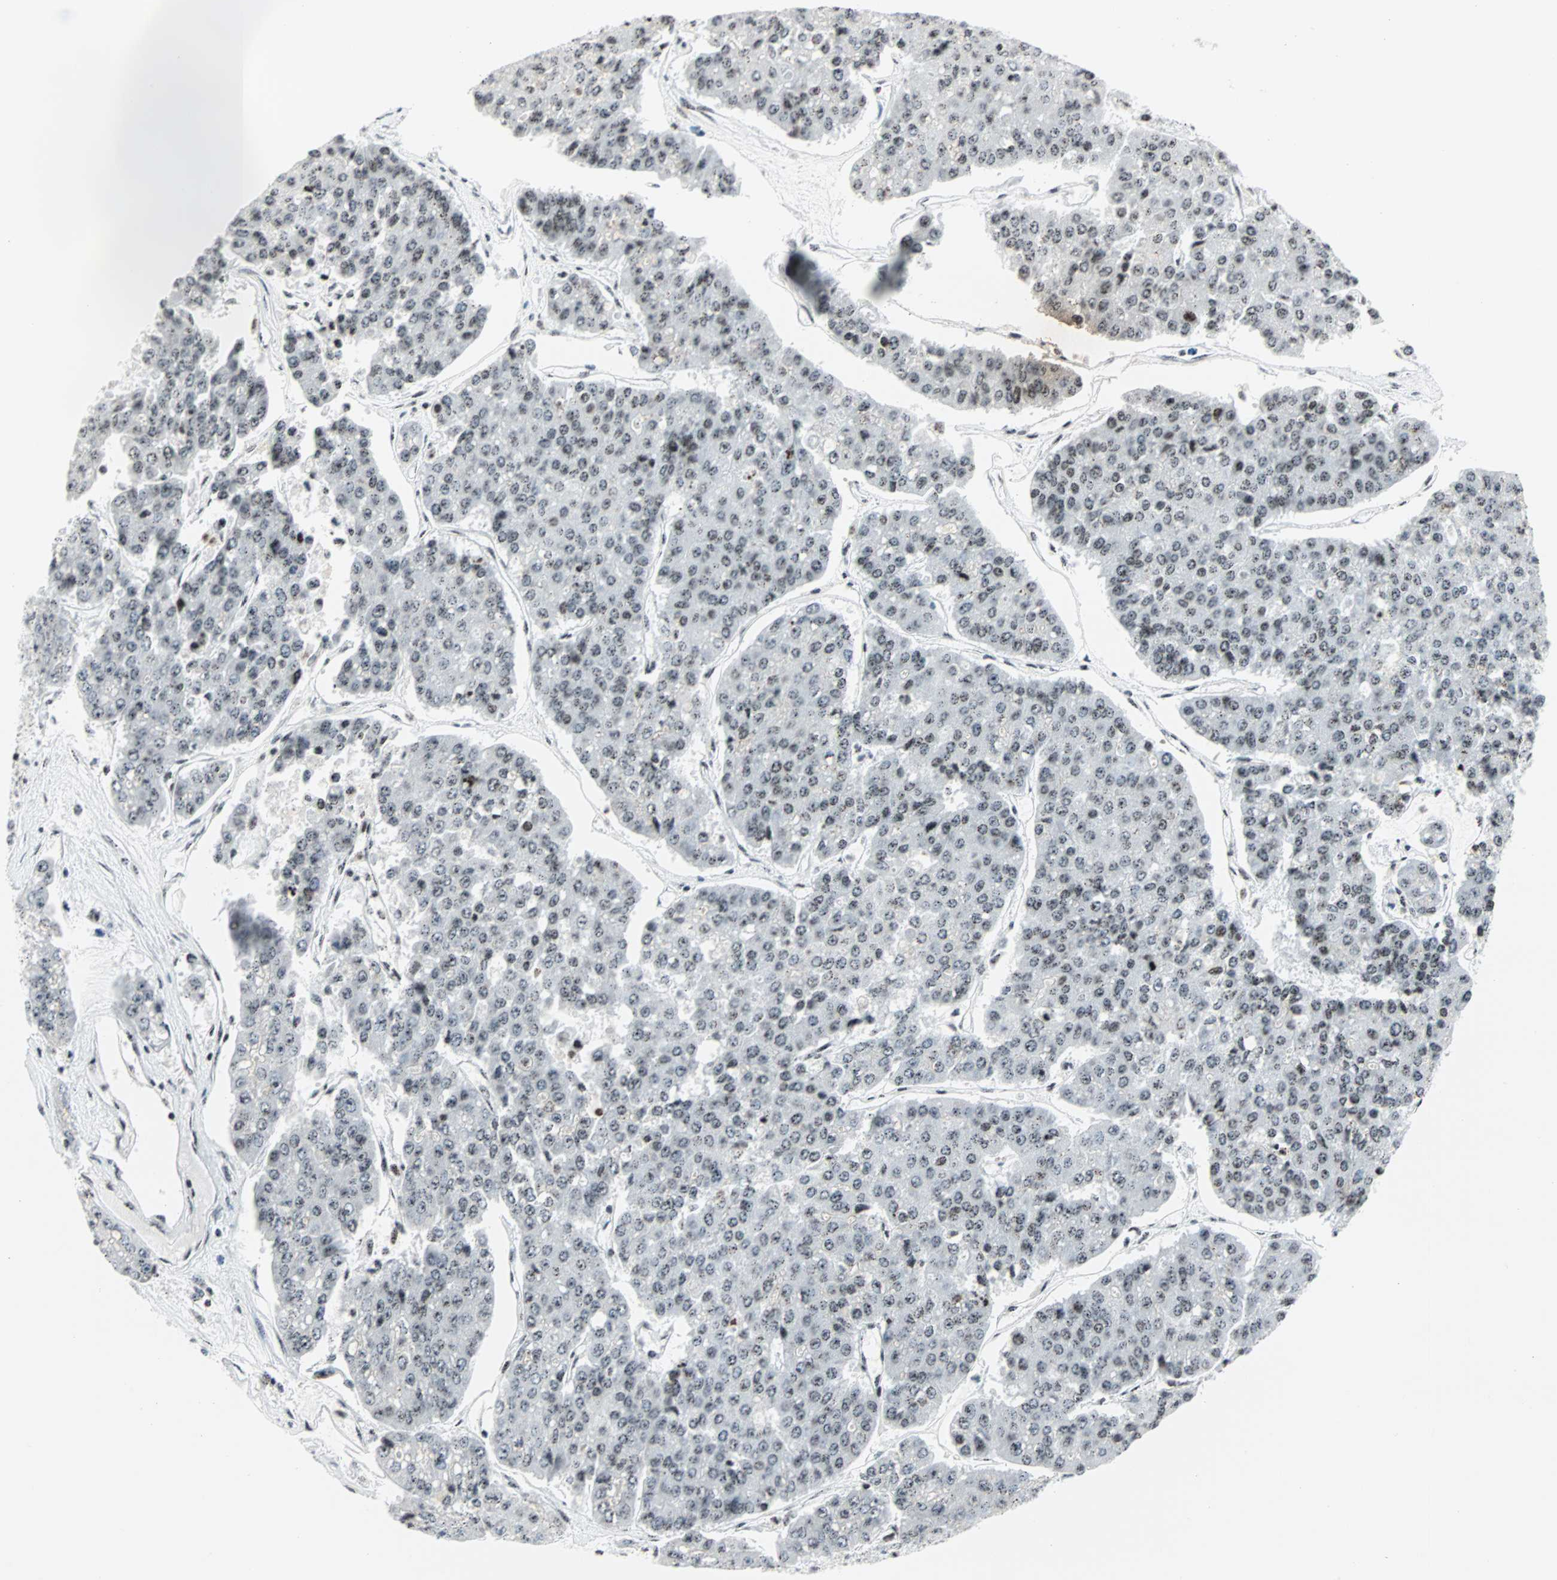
{"staining": {"intensity": "weak", "quantity": ">75%", "location": "nuclear"}, "tissue": "pancreatic cancer", "cell_type": "Tumor cells", "image_type": "cancer", "snomed": [{"axis": "morphology", "description": "Adenocarcinoma, NOS"}, {"axis": "topography", "description": "Pancreas"}], "caption": "The photomicrograph shows immunohistochemical staining of pancreatic cancer (adenocarcinoma). There is weak nuclear expression is seen in approximately >75% of tumor cells.", "gene": "CENPA", "patient": {"sex": "male", "age": 50}}